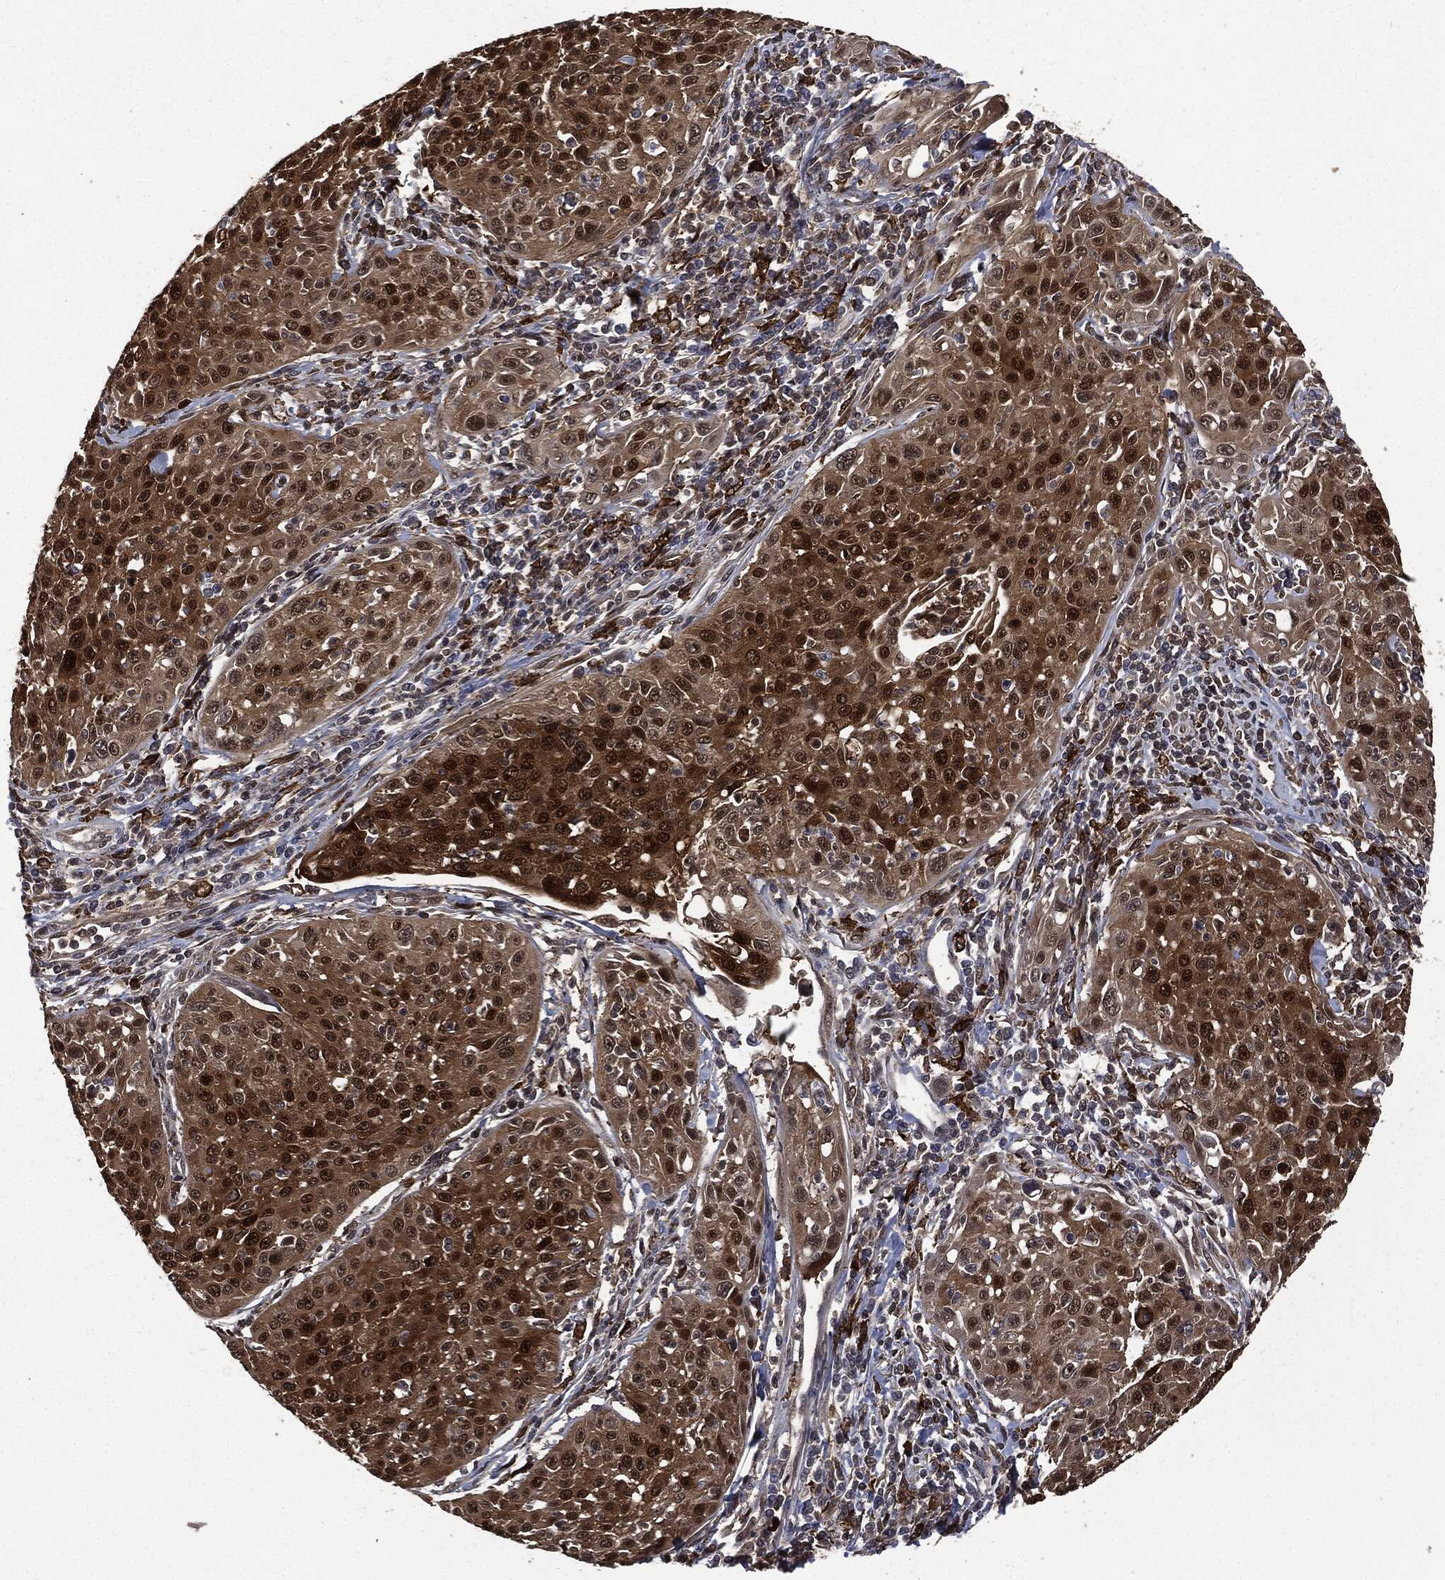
{"staining": {"intensity": "strong", "quantity": "25%-75%", "location": "cytoplasmic/membranous,nuclear"}, "tissue": "cervical cancer", "cell_type": "Tumor cells", "image_type": "cancer", "snomed": [{"axis": "morphology", "description": "Squamous cell carcinoma, NOS"}, {"axis": "topography", "description": "Cervix"}], "caption": "About 25%-75% of tumor cells in human cervical cancer show strong cytoplasmic/membranous and nuclear protein positivity as visualized by brown immunohistochemical staining.", "gene": "CRABP2", "patient": {"sex": "female", "age": 26}}